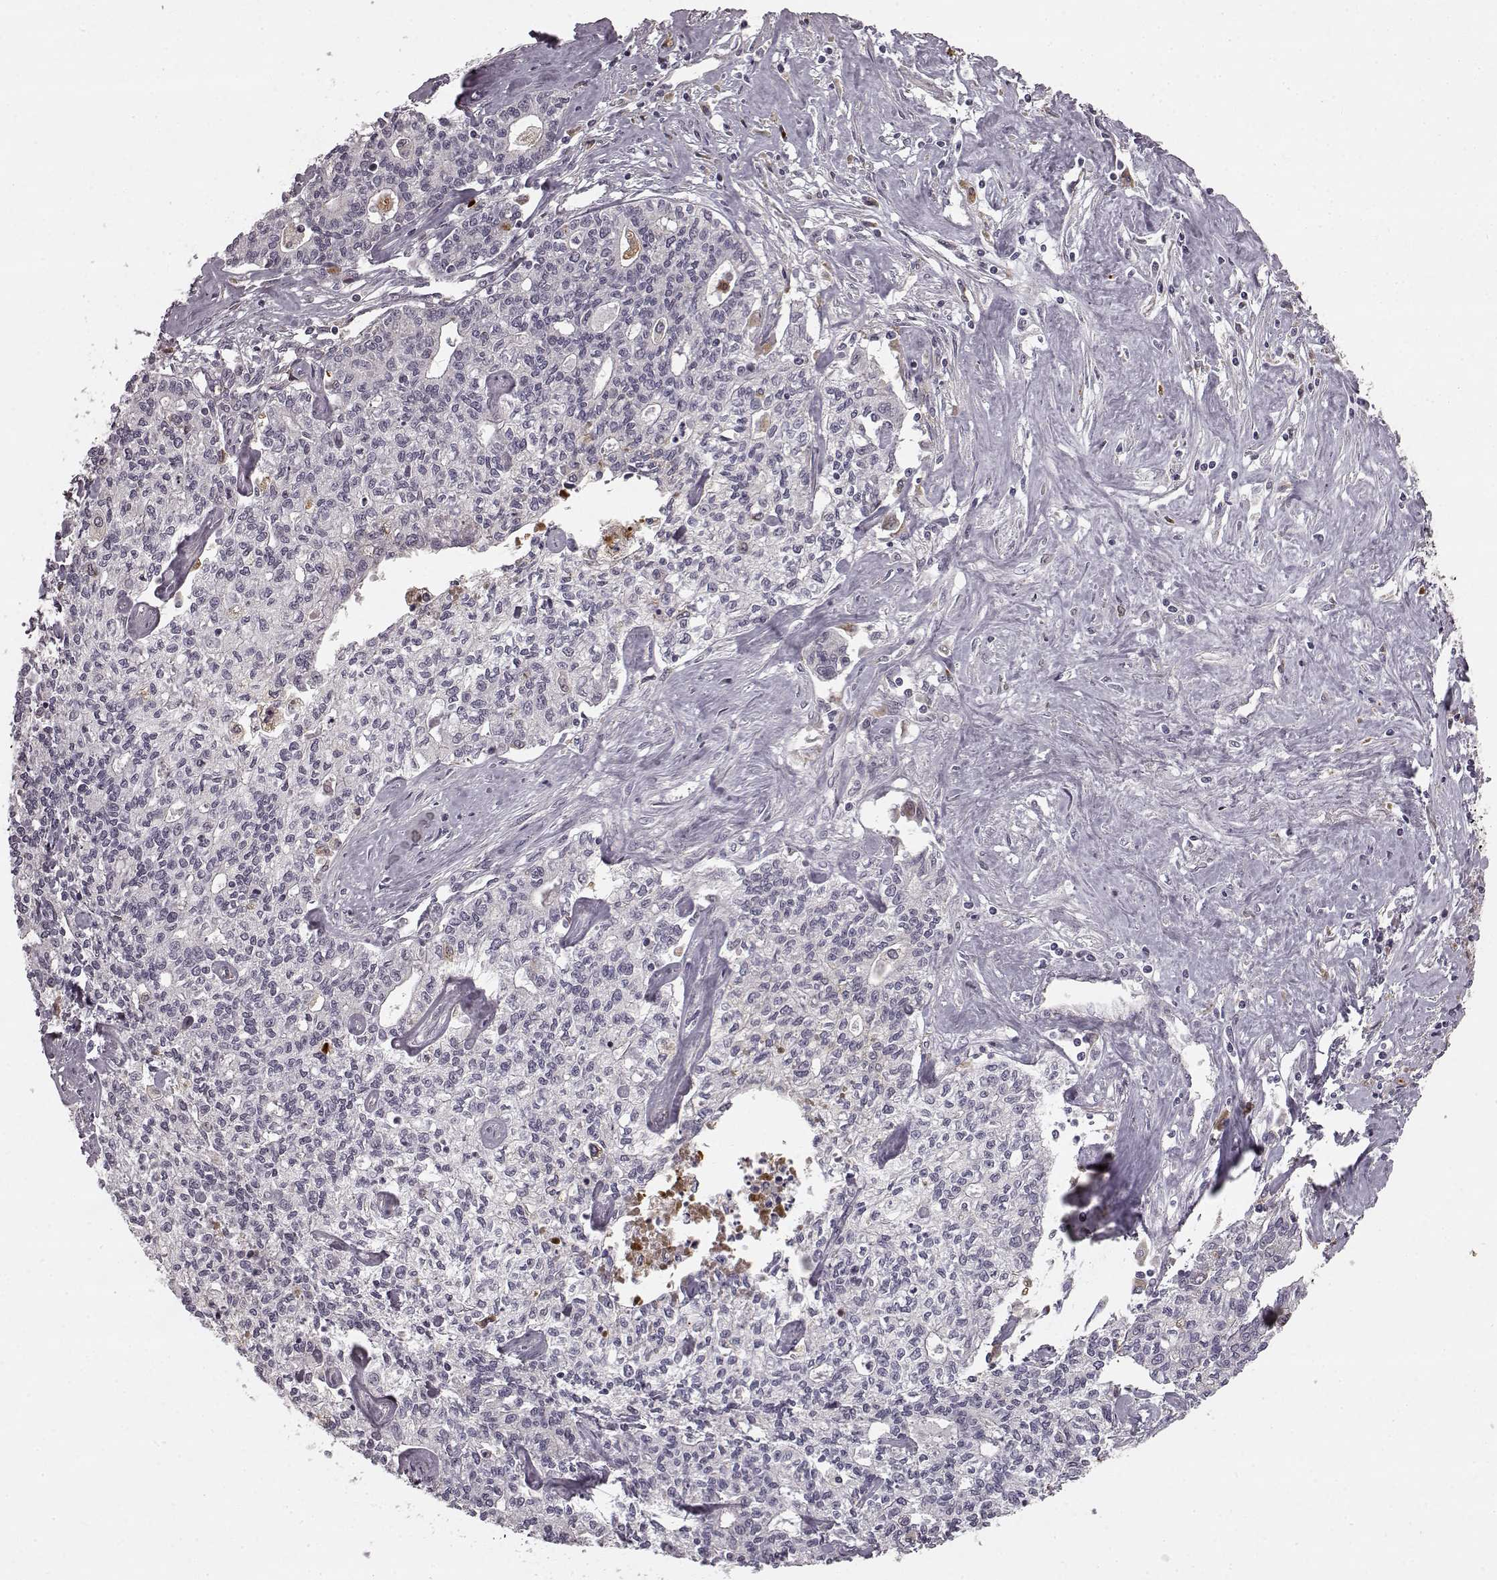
{"staining": {"intensity": "negative", "quantity": "none", "location": "none"}, "tissue": "liver cancer", "cell_type": "Tumor cells", "image_type": "cancer", "snomed": [{"axis": "morphology", "description": "Cholangiocarcinoma"}, {"axis": "topography", "description": "Liver"}], "caption": "Protein analysis of liver cholangiocarcinoma shows no significant staining in tumor cells. (DAB immunohistochemistry, high magnification).", "gene": "HMMR", "patient": {"sex": "female", "age": 61}}